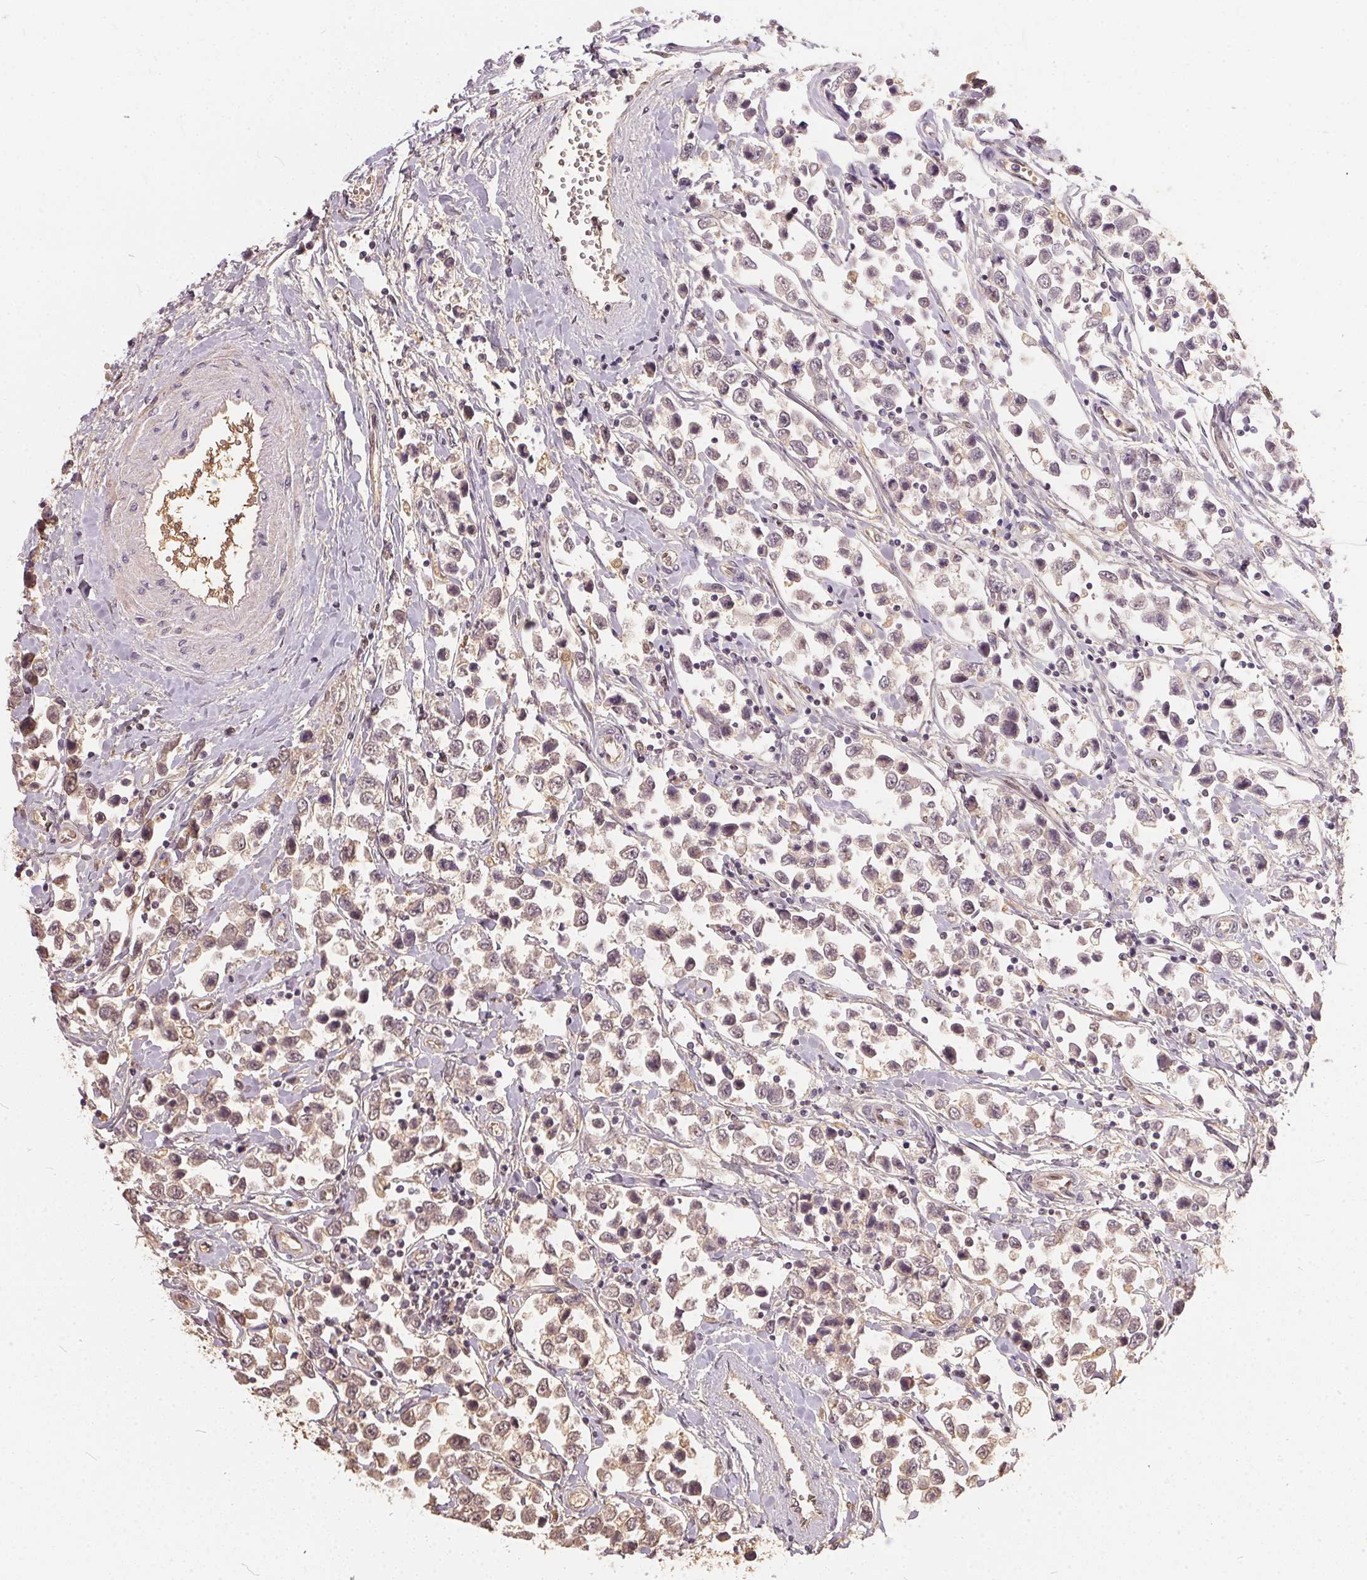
{"staining": {"intensity": "weak", "quantity": ">75%", "location": "cytoplasmic/membranous"}, "tissue": "testis cancer", "cell_type": "Tumor cells", "image_type": "cancer", "snomed": [{"axis": "morphology", "description": "Seminoma, NOS"}, {"axis": "topography", "description": "Testis"}], "caption": "This image exhibits testis cancer (seminoma) stained with immunohistochemistry (IHC) to label a protein in brown. The cytoplasmic/membranous of tumor cells show weak positivity for the protein. Nuclei are counter-stained blue.", "gene": "BLMH", "patient": {"sex": "male", "age": 34}}